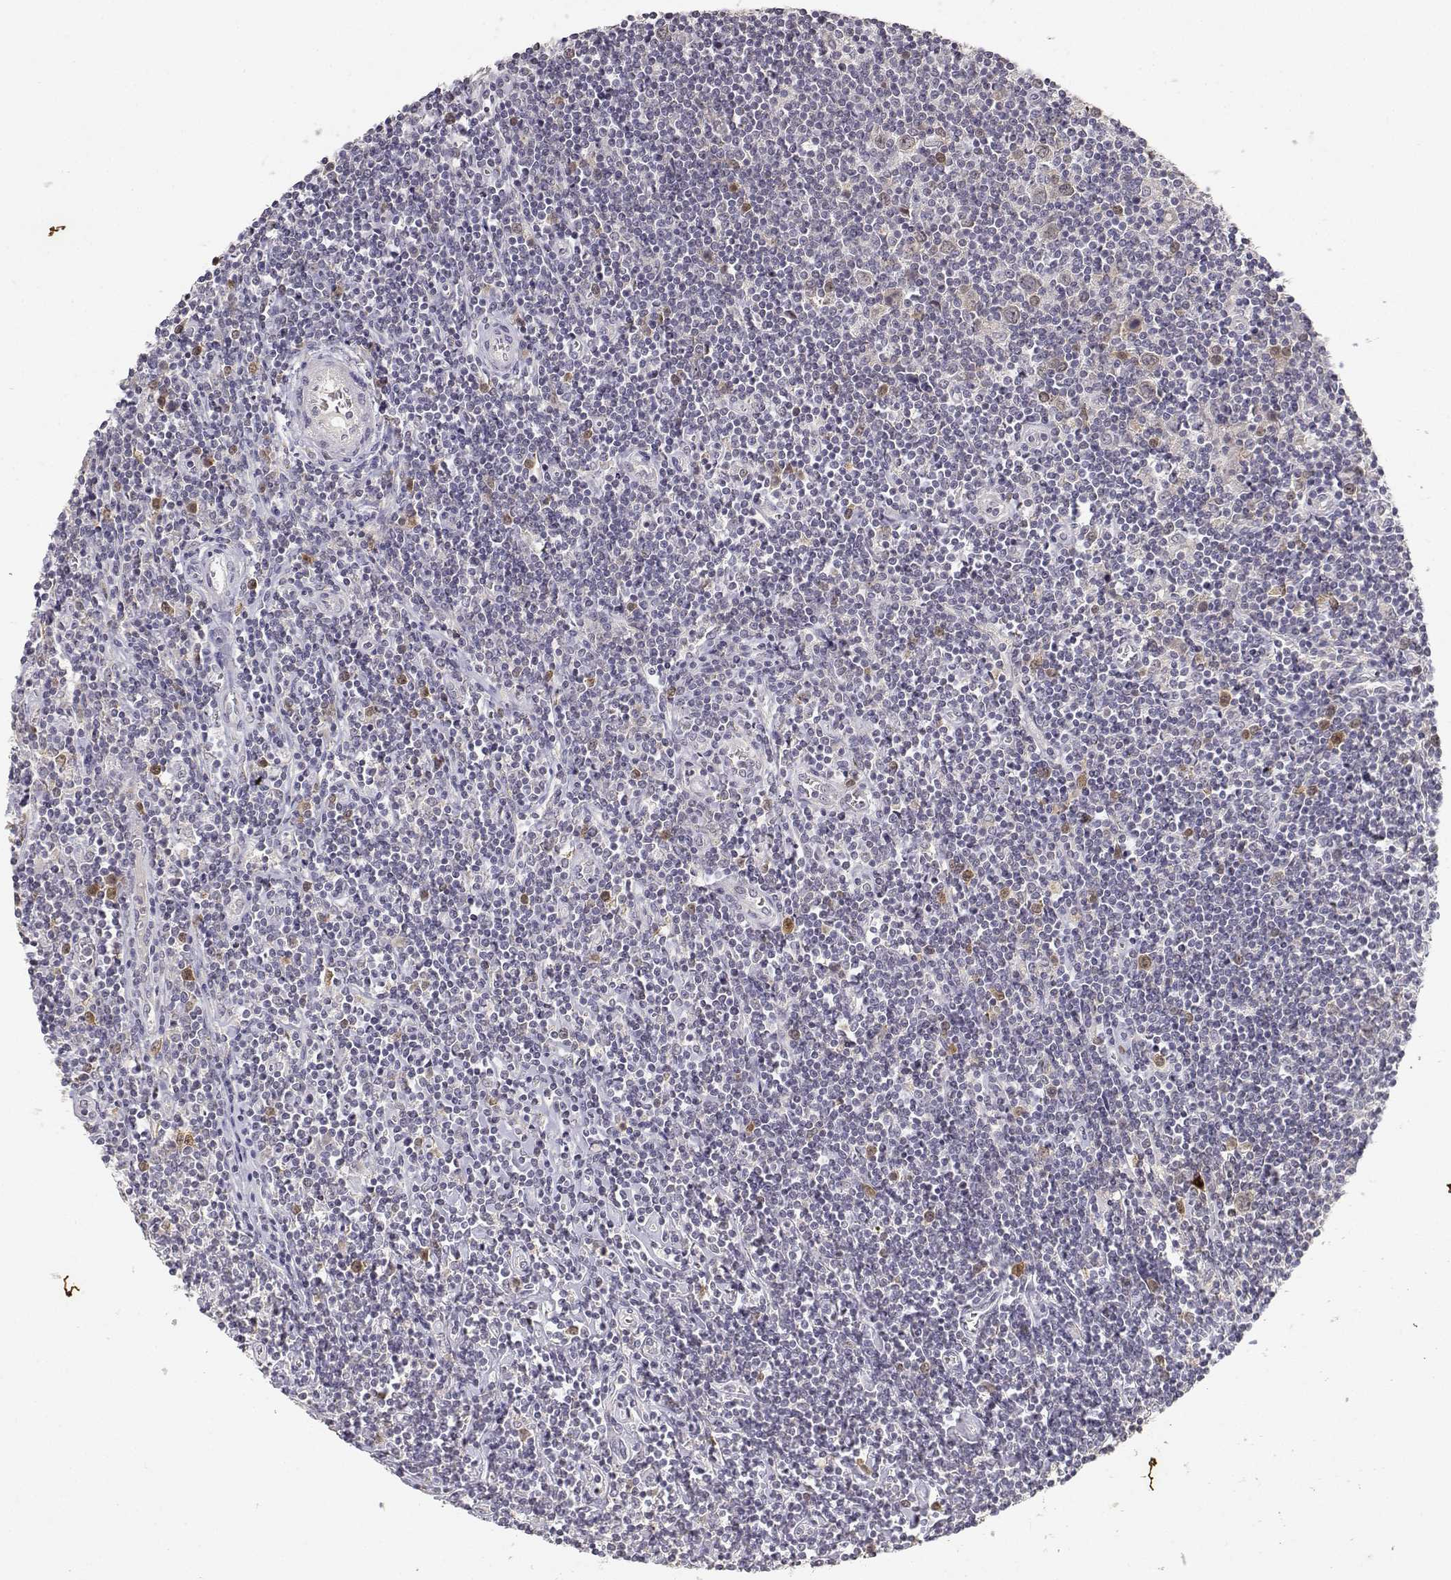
{"staining": {"intensity": "weak", "quantity": "<25%", "location": "cytoplasmic/membranous"}, "tissue": "lymphoma", "cell_type": "Tumor cells", "image_type": "cancer", "snomed": [{"axis": "morphology", "description": "Hodgkin's disease, NOS"}, {"axis": "topography", "description": "Lymph node"}], "caption": "This is an immunohistochemistry (IHC) histopathology image of human lymphoma. There is no expression in tumor cells.", "gene": "RAD51", "patient": {"sex": "male", "age": 40}}